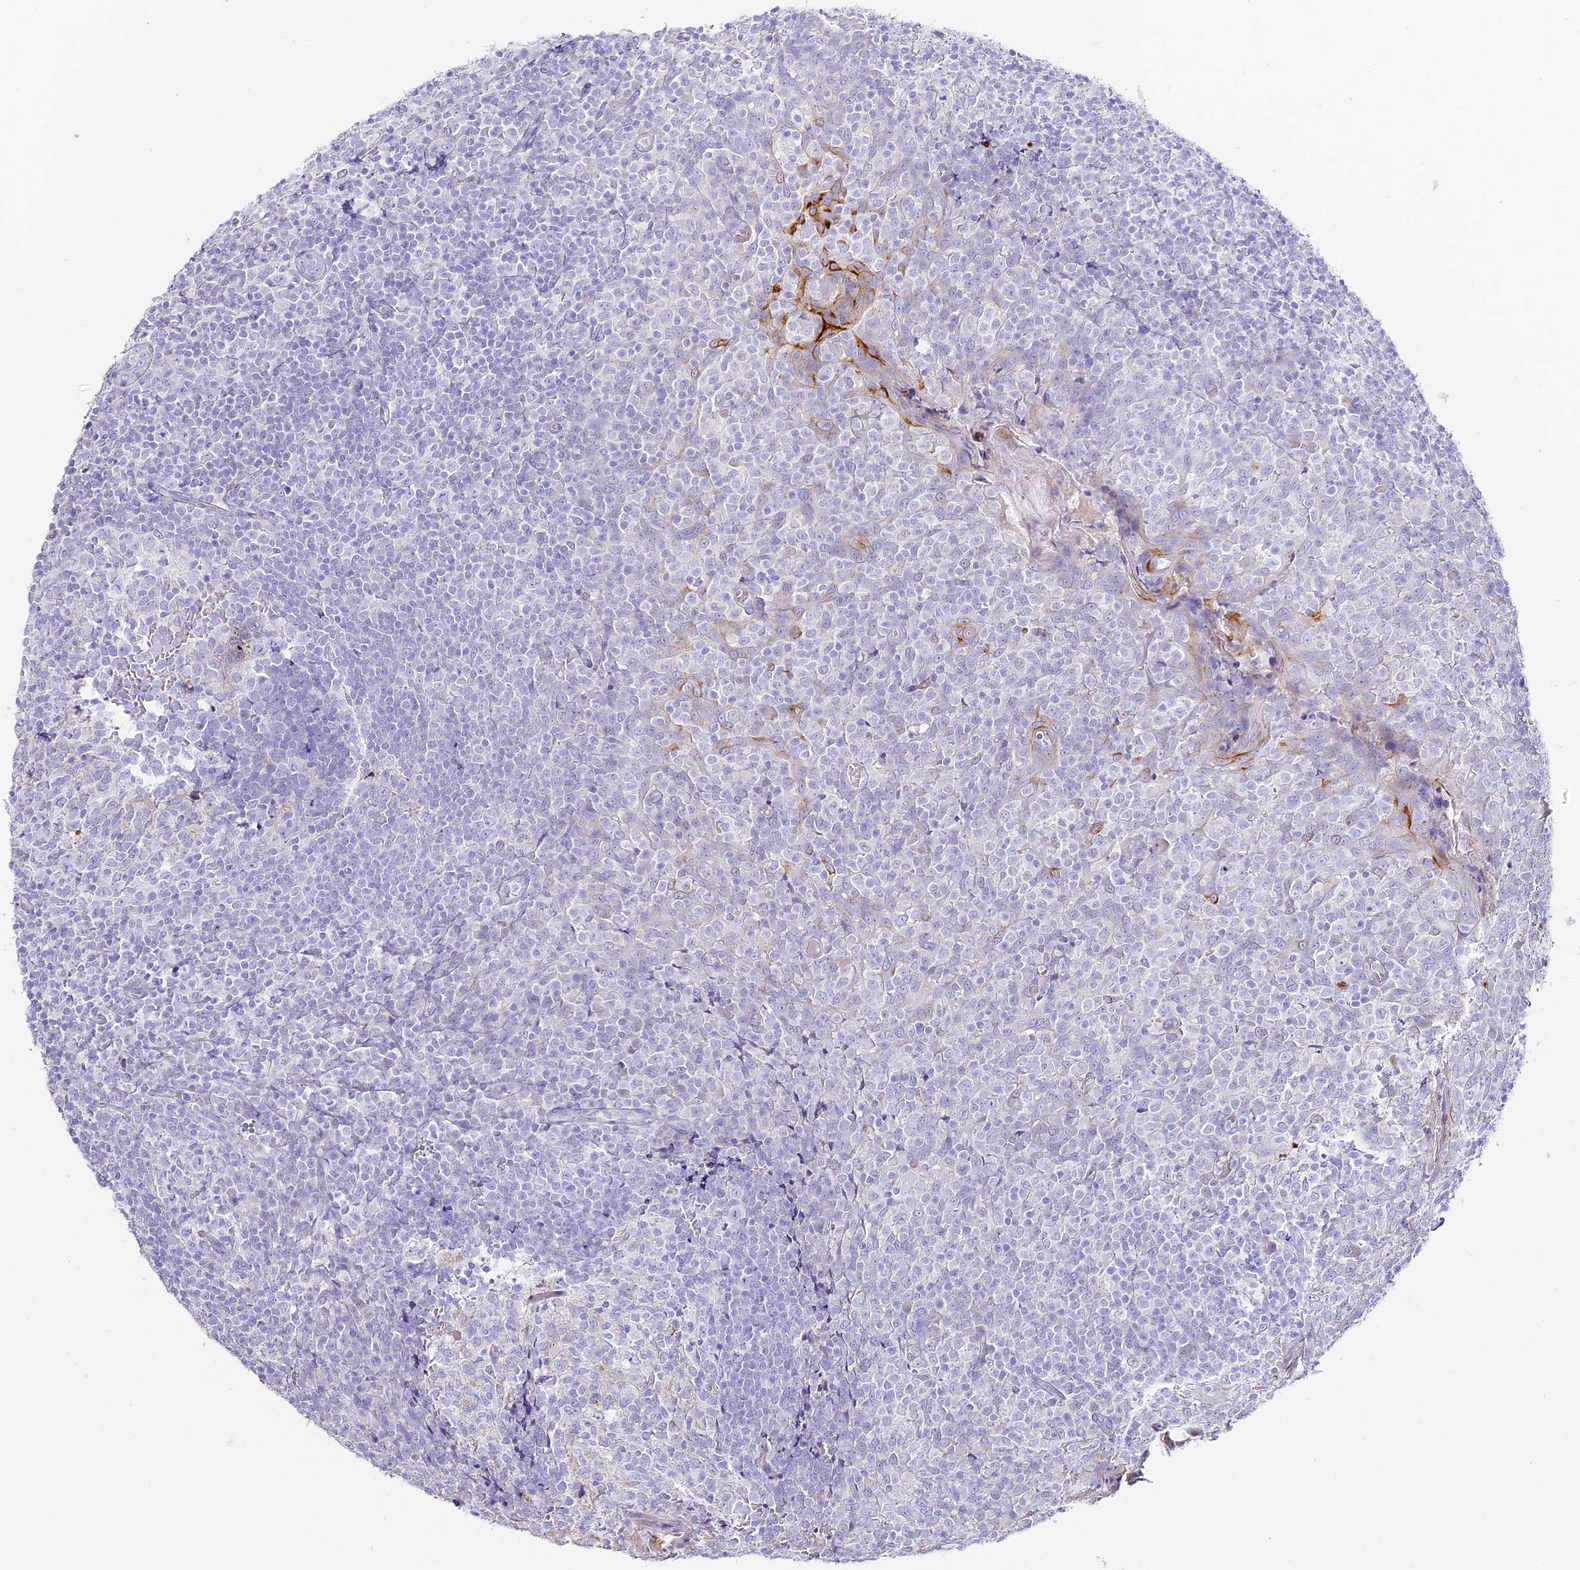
{"staining": {"intensity": "negative", "quantity": "none", "location": "none"}, "tissue": "tonsil", "cell_type": "Germinal center cells", "image_type": "normal", "snomed": [{"axis": "morphology", "description": "Normal tissue, NOS"}, {"axis": "topography", "description": "Tonsil"}], "caption": "Micrograph shows no protein staining in germinal center cells of unremarkable tonsil.", "gene": "ALPG", "patient": {"sex": "female", "age": 19}}